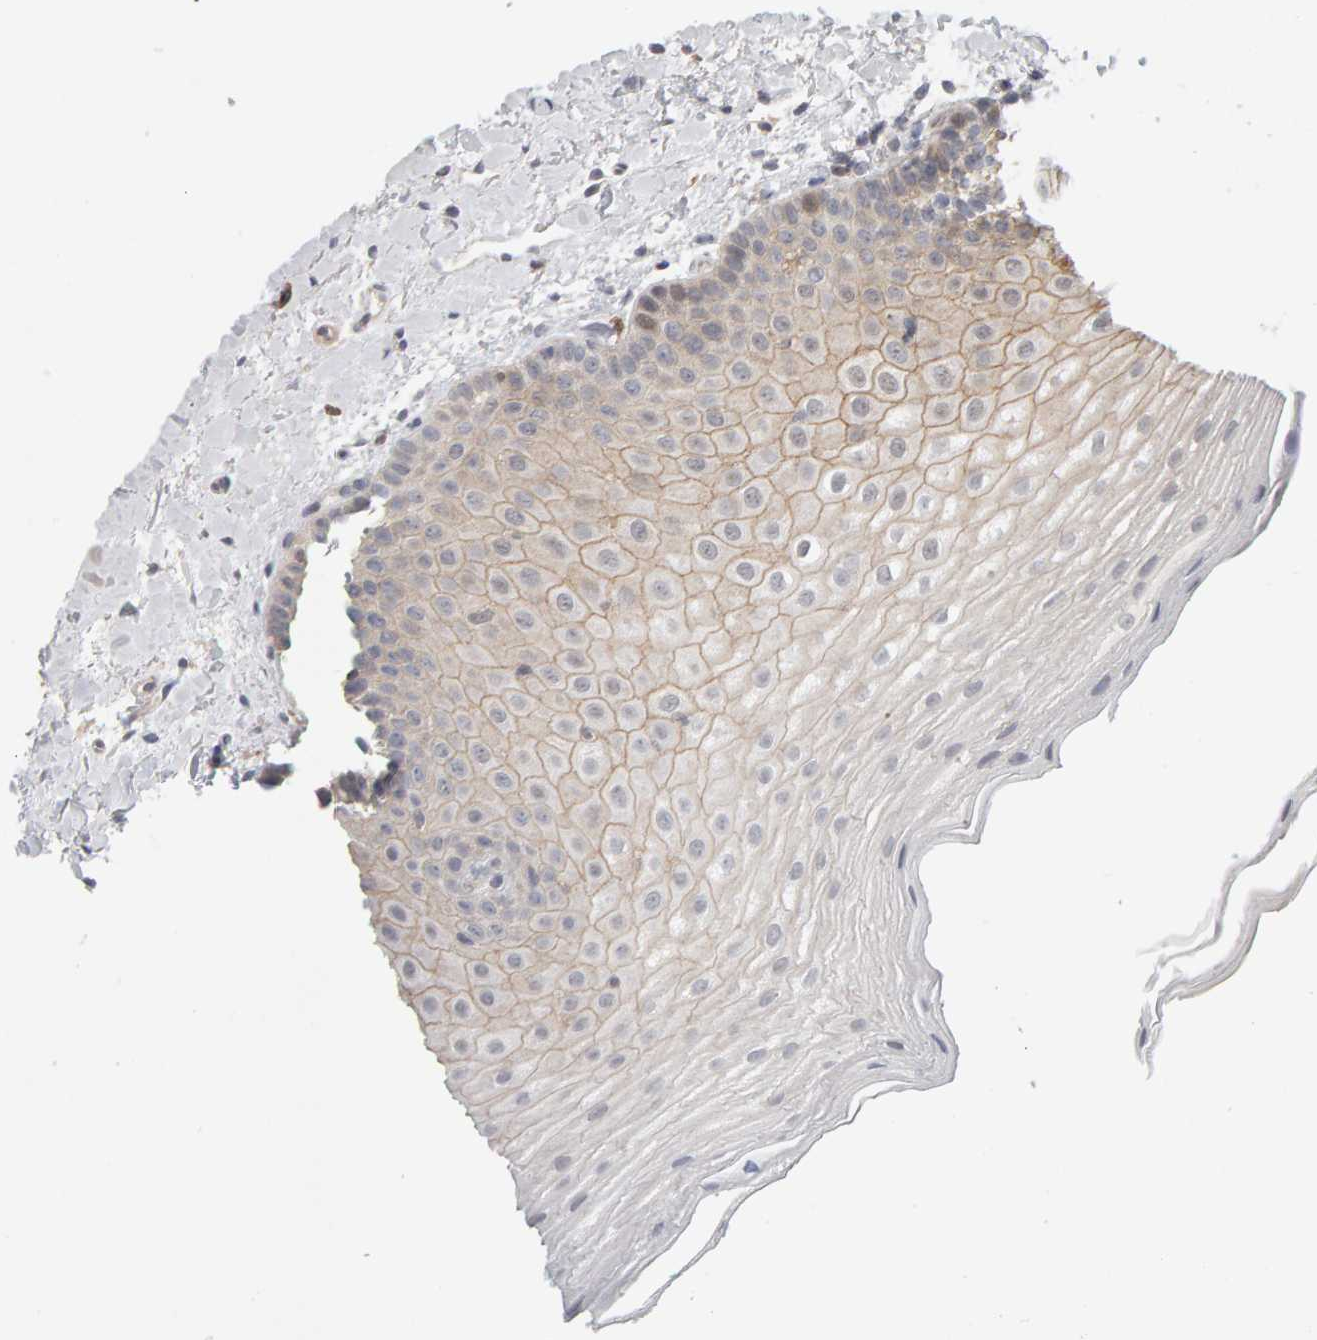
{"staining": {"intensity": "weak", "quantity": "25%-75%", "location": "cytoplasmic/membranous"}, "tissue": "oral mucosa", "cell_type": "Squamous epithelial cells", "image_type": "normal", "snomed": [{"axis": "morphology", "description": "Normal tissue, NOS"}, {"axis": "topography", "description": "Skin"}, {"axis": "topography", "description": "Oral tissue"}], "caption": "The micrograph shows immunohistochemical staining of benign oral mucosa. There is weak cytoplasmic/membranous expression is seen in approximately 25%-75% of squamous epithelial cells.", "gene": "MSRA", "patient": {"sex": "male", "age": 84}}